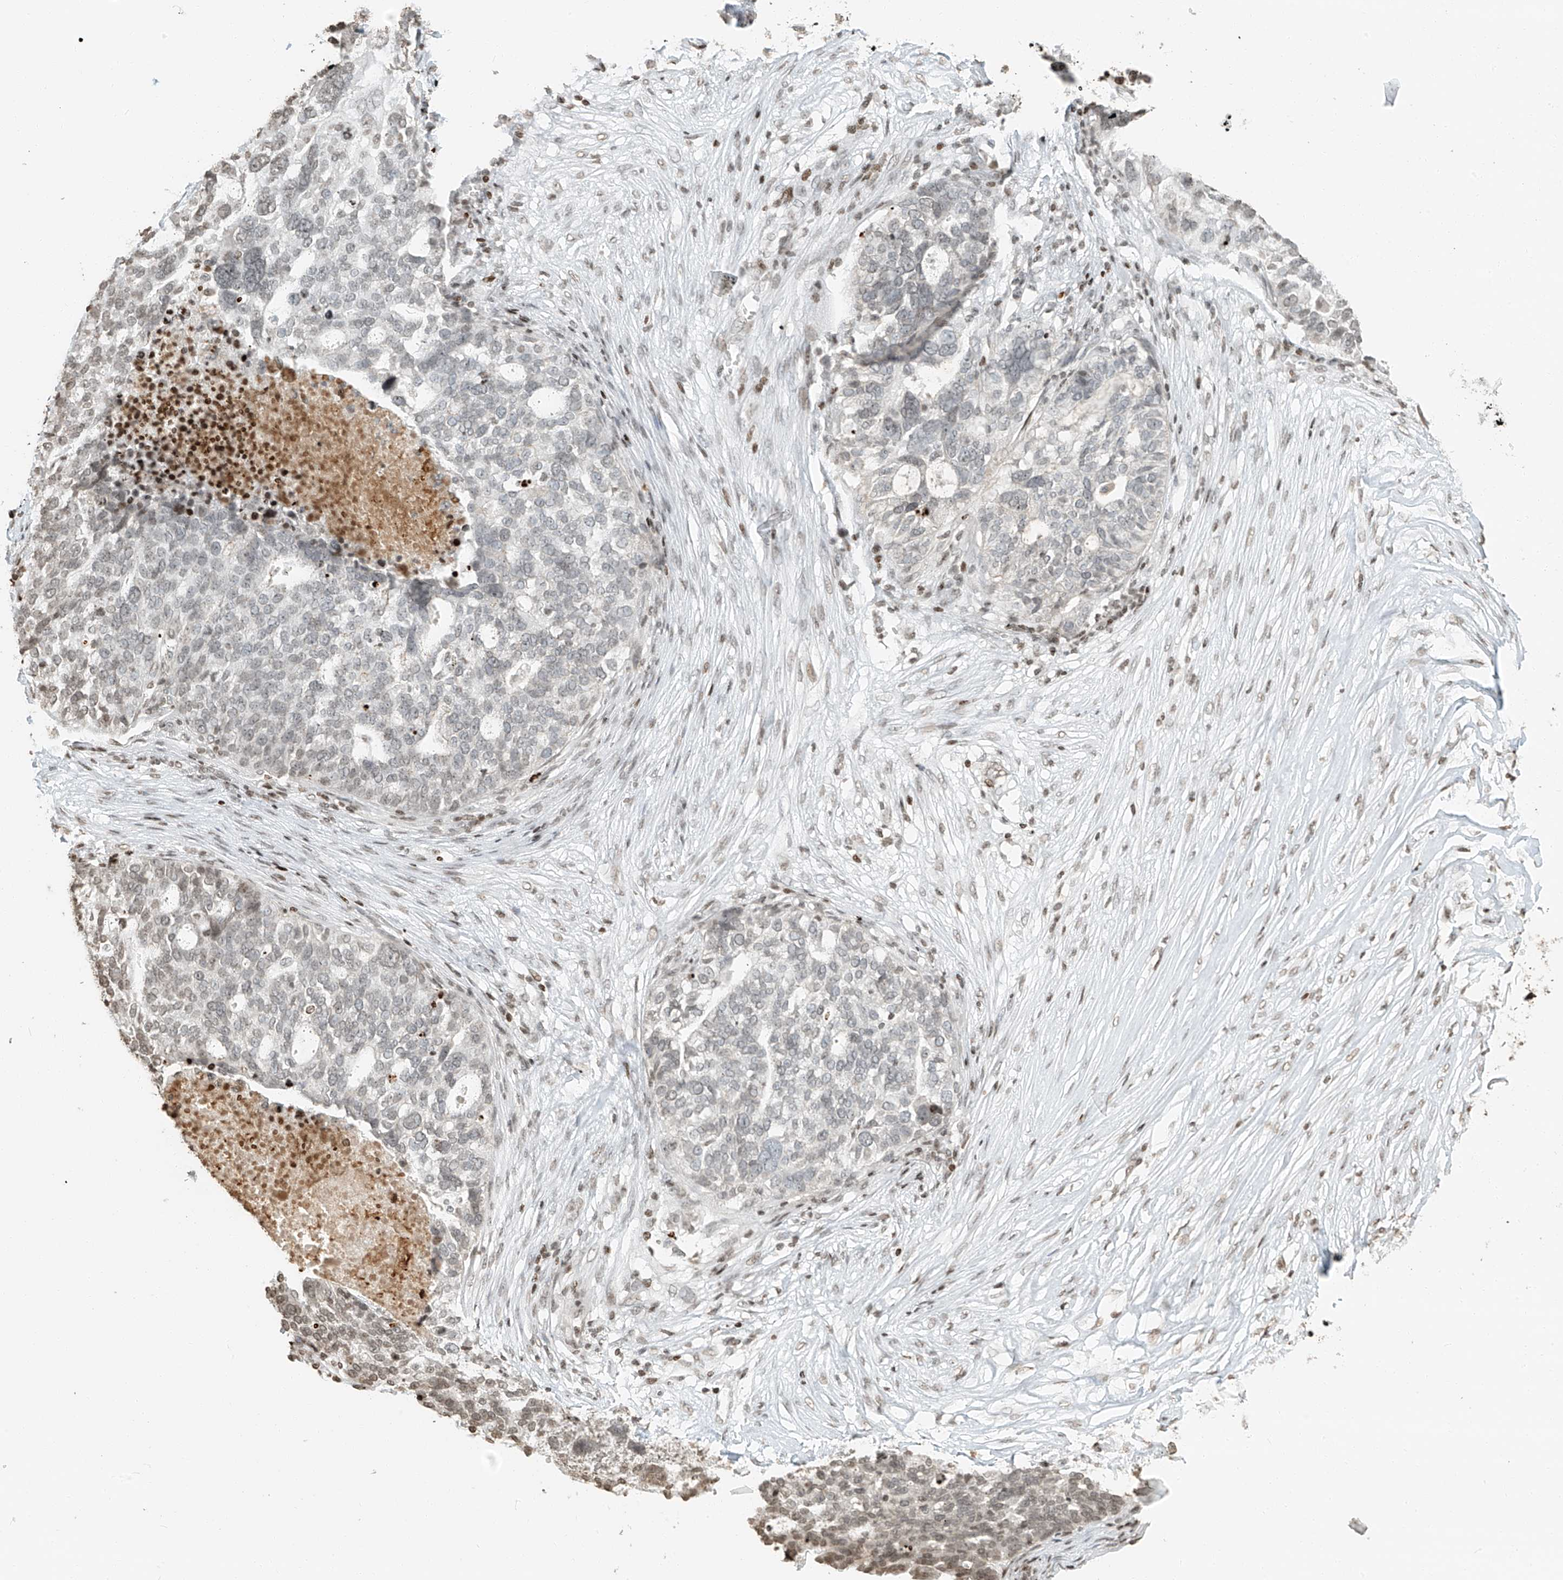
{"staining": {"intensity": "weak", "quantity": "<25%", "location": "nuclear"}, "tissue": "ovarian cancer", "cell_type": "Tumor cells", "image_type": "cancer", "snomed": [{"axis": "morphology", "description": "Cystadenocarcinoma, serous, NOS"}, {"axis": "topography", "description": "Ovary"}], "caption": "There is no significant positivity in tumor cells of ovarian cancer. The staining is performed using DAB brown chromogen with nuclei counter-stained in using hematoxylin.", "gene": "C17orf58", "patient": {"sex": "female", "age": 59}}